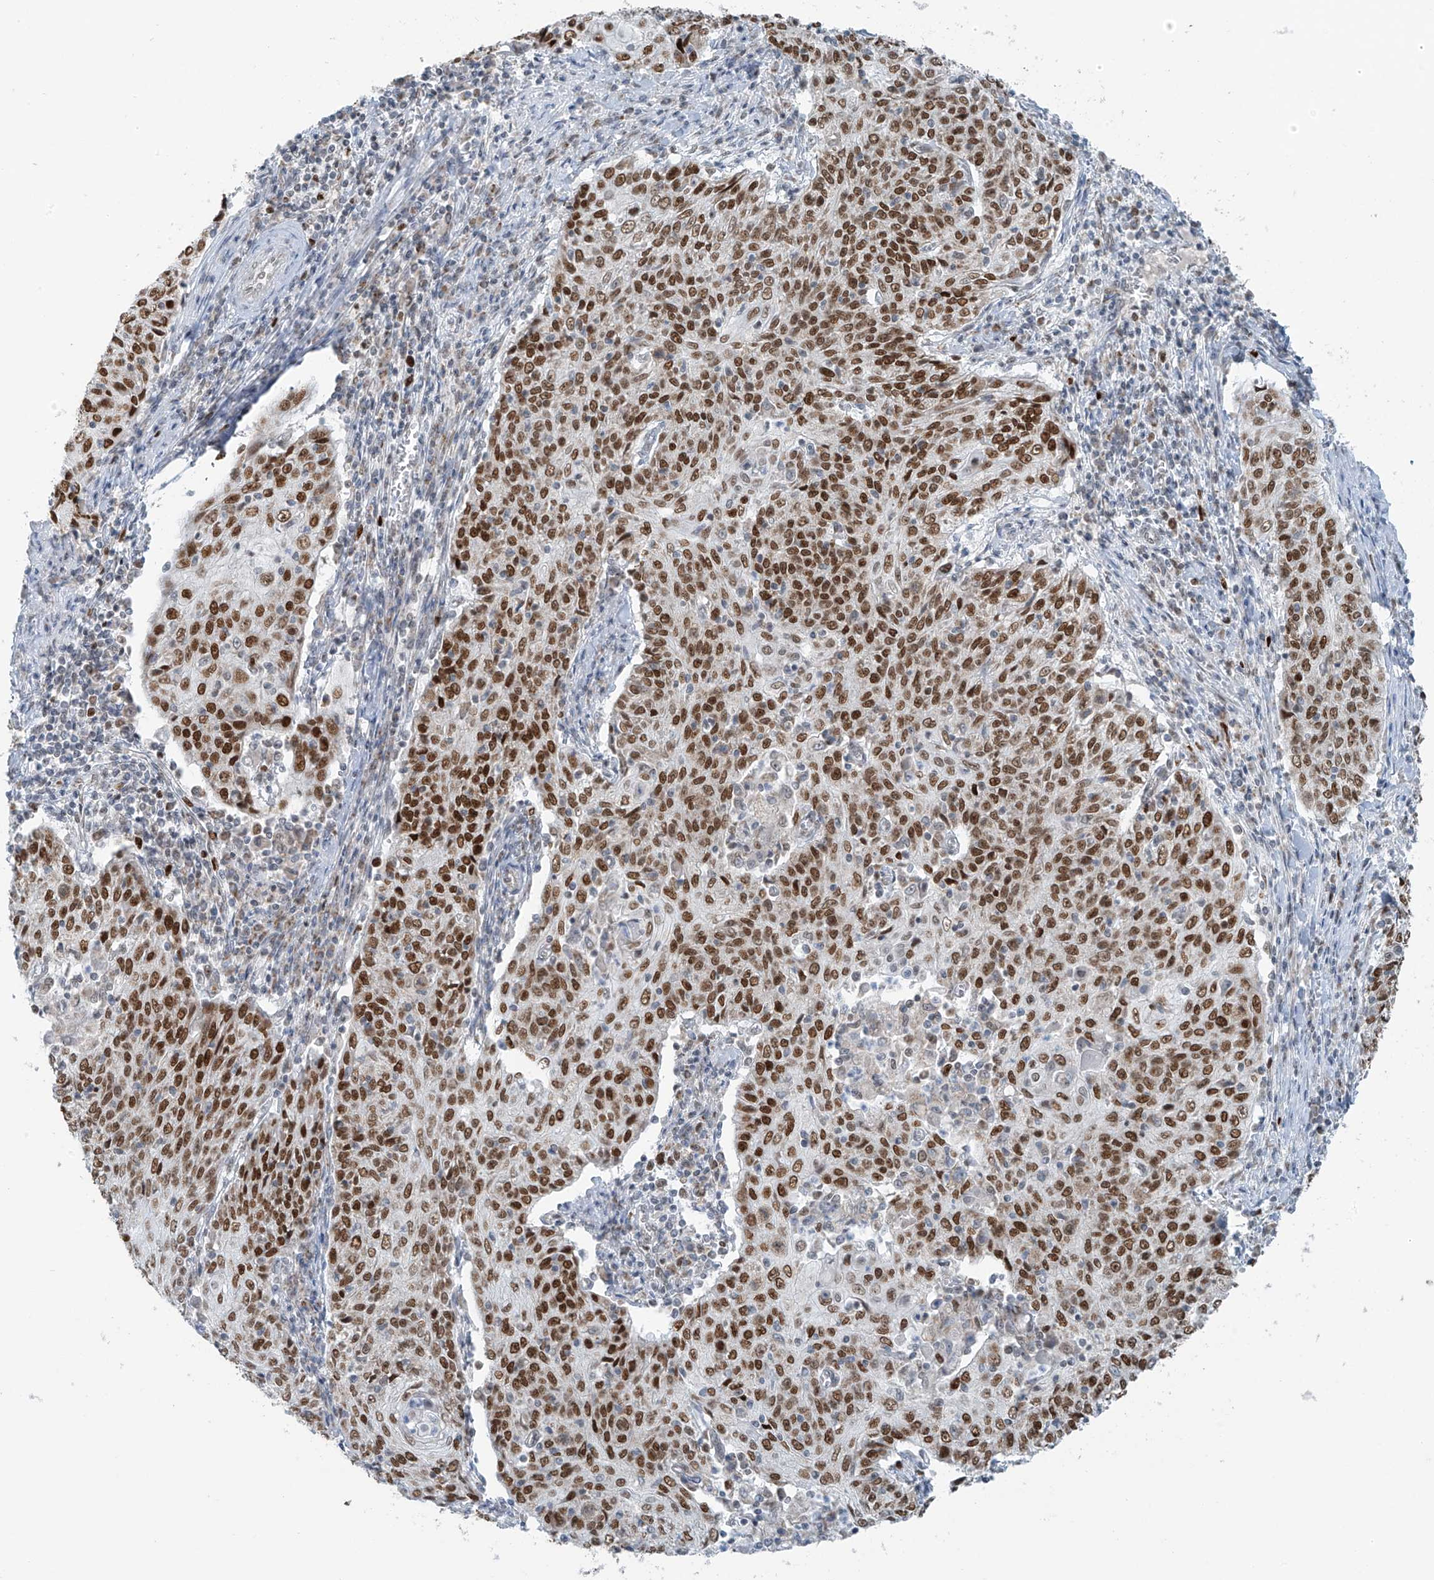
{"staining": {"intensity": "strong", "quantity": ">75%", "location": "nuclear"}, "tissue": "cervical cancer", "cell_type": "Tumor cells", "image_type": "cancer", "snomed": [{"axis": "morphology", "description": "Squamous cell carcinoma, NOS"}, {"axis": "topography", "description": "Cervix"}], "caption": "This is an image of immunohistochemistry staining of cervical cancer, which shows strong positivity in the nuclear of tumor cells.", "gene": "WRNIP1", "patient": {"sex": "female", "age": 48}}